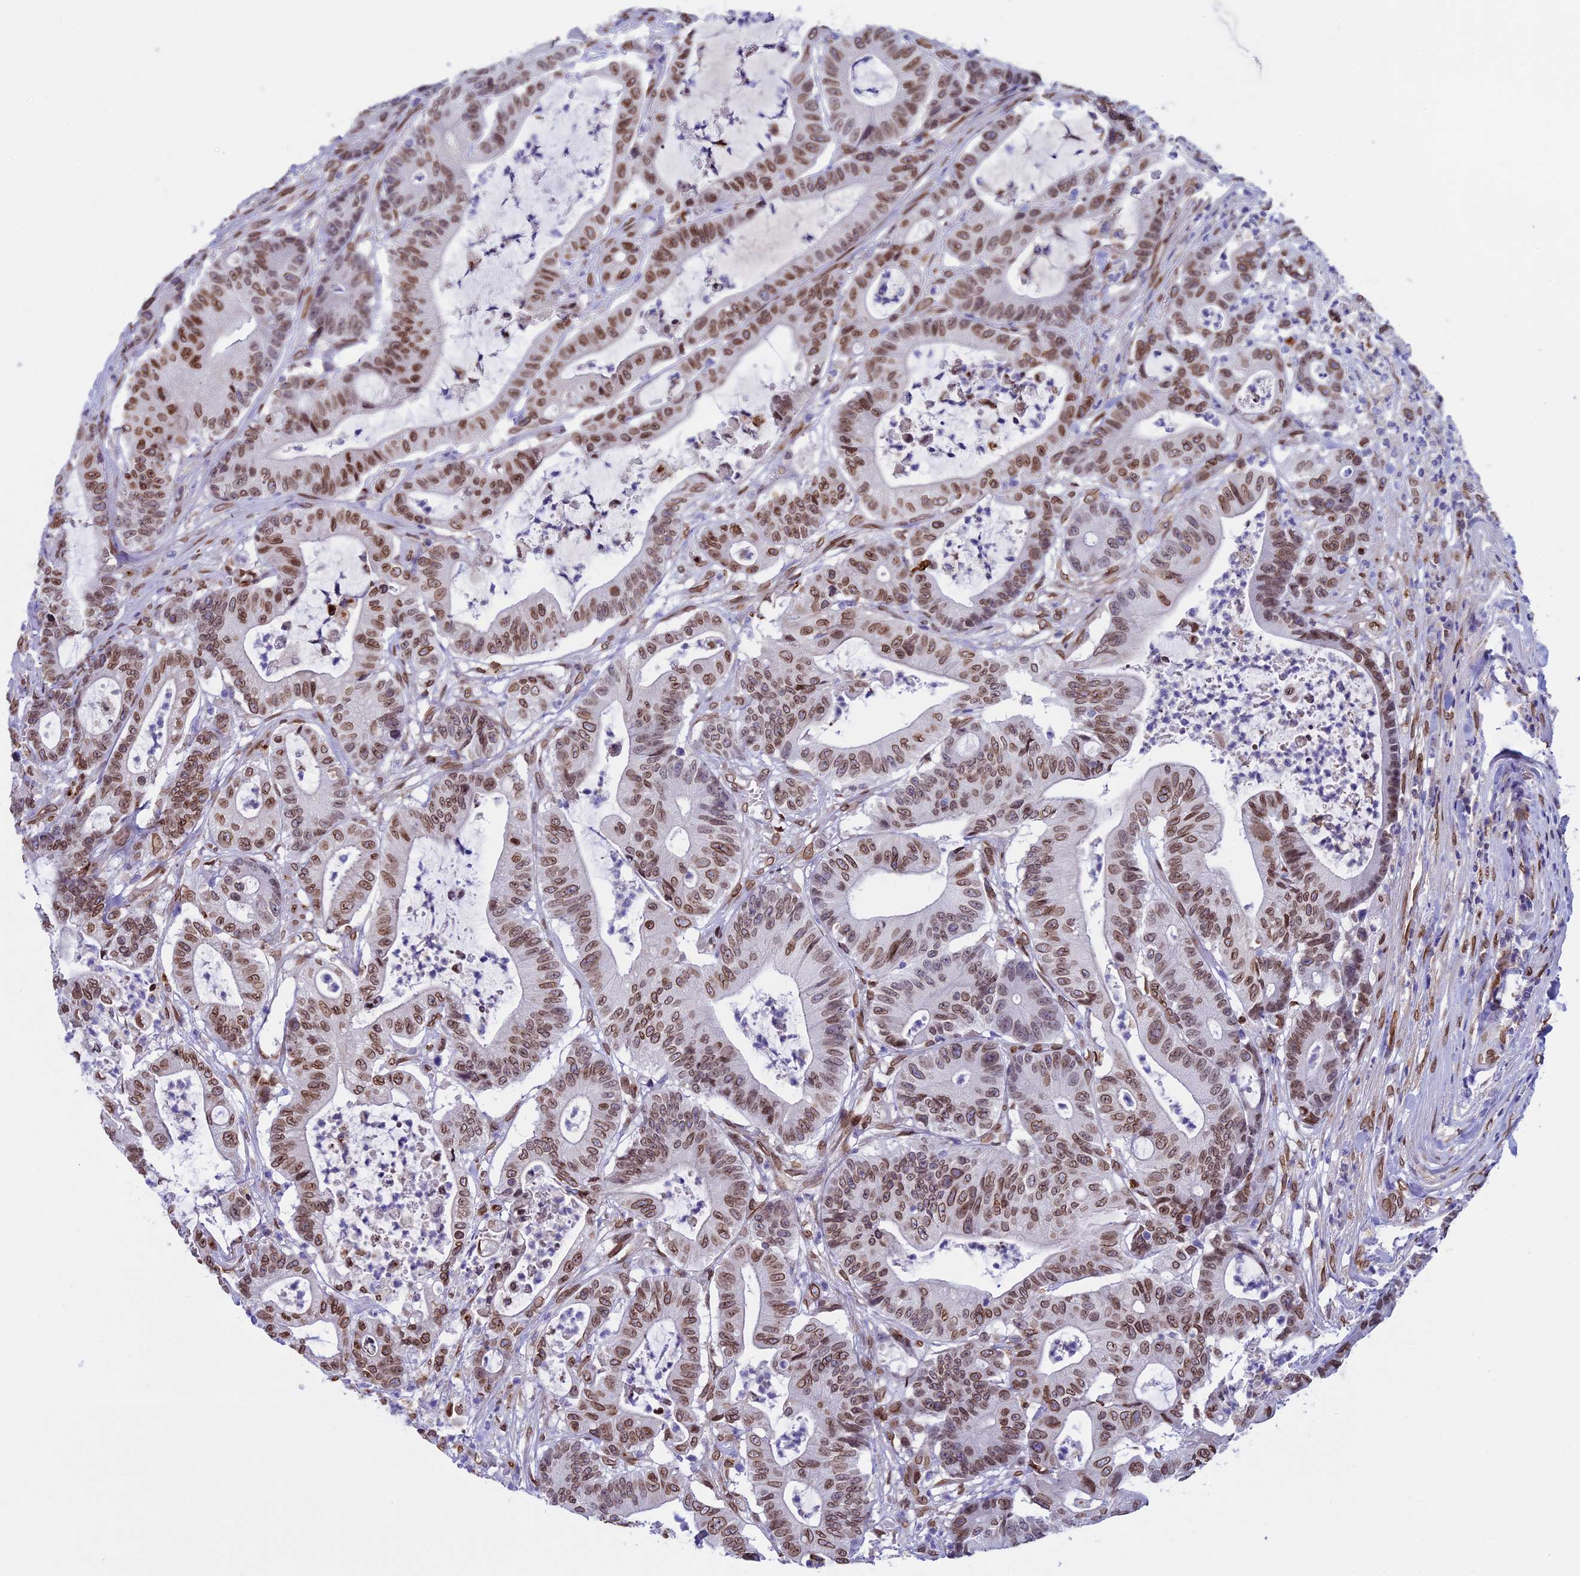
{"staining": {"intensity": "moderate", "quantity": ">75%", "location": "nuclear"}, "tissue": "colorectal cancer", "cell_type": "Tumor cells", "image_type": "cancer", "snomed": [{"axis": "morphology", "description": "Adenocarcinoma, NOS"}, {"axis": "topography", "description": "Colon"}], "caption": "A high-resolution photomicrograph shows immunohistochemistry staining of colorectal cancer (adenocarcinoma), which demonstrates moderate nuclear positivity in about >75% of tumor cells.", "gene": "TMPRSS7", "patient": {"sex": "female", "age": 84}}